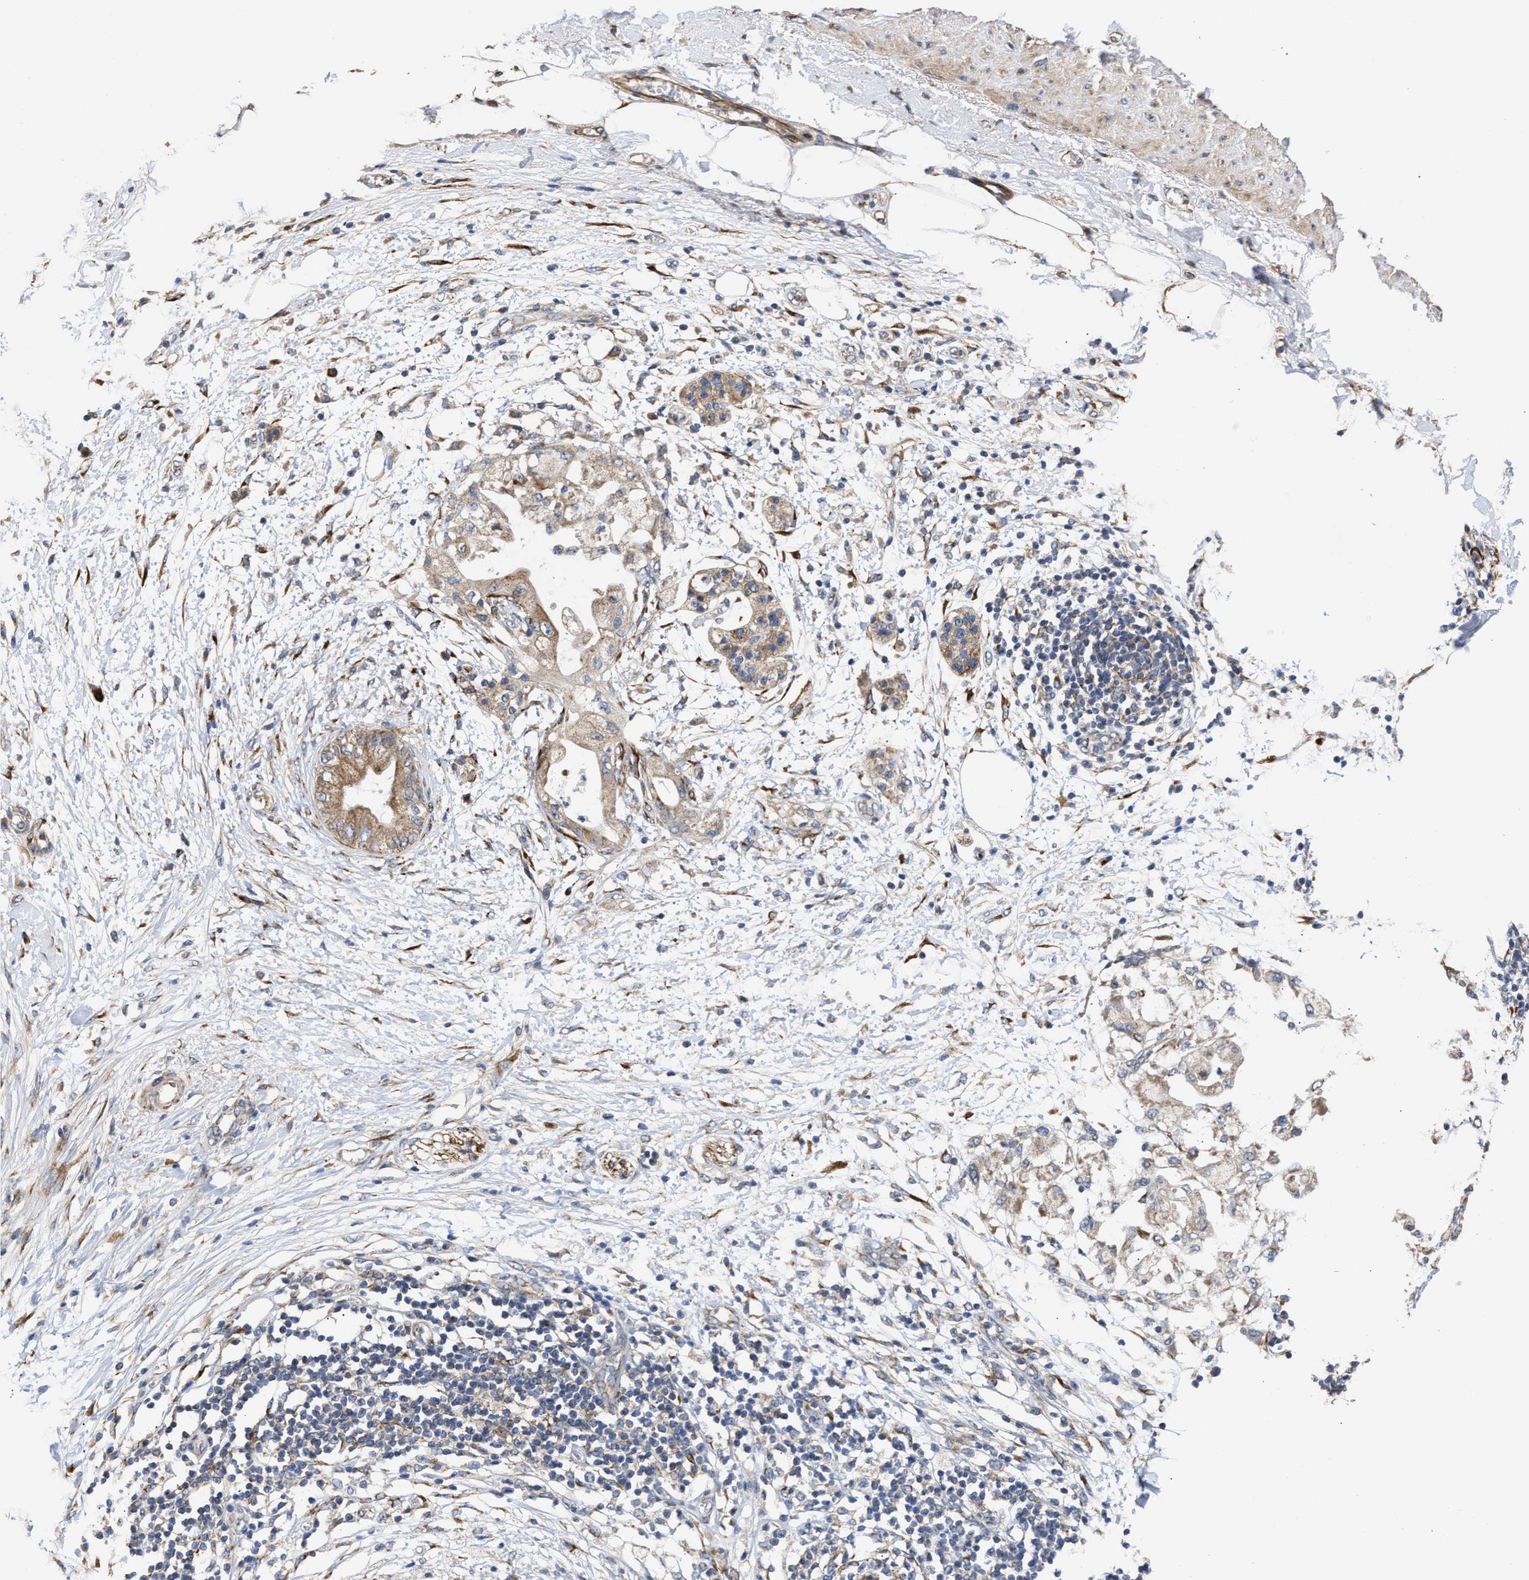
{"staining": {"intensity": "negative", "quantity": "none", "location": "none"}, "tissue": "adipose tissue", "cell_type": "Adipocytes", "image_type": "normal", "snomed": [{"axis": "morphology", "description": "Normal tissue, NOS"}, {"axis": "morphology", "description": "Adenocarcinoma, NOS"}, {"axis": "topography", "description": "Duodenum"}, {"axis": "topography", "description": "Peripheral nerve tissue"}], "caption": "The IHC image has no significant positivity in adipocytes of adipose tissue.", "gene": "MALSU1", "patient": {"sex": "female", "age": 60}}